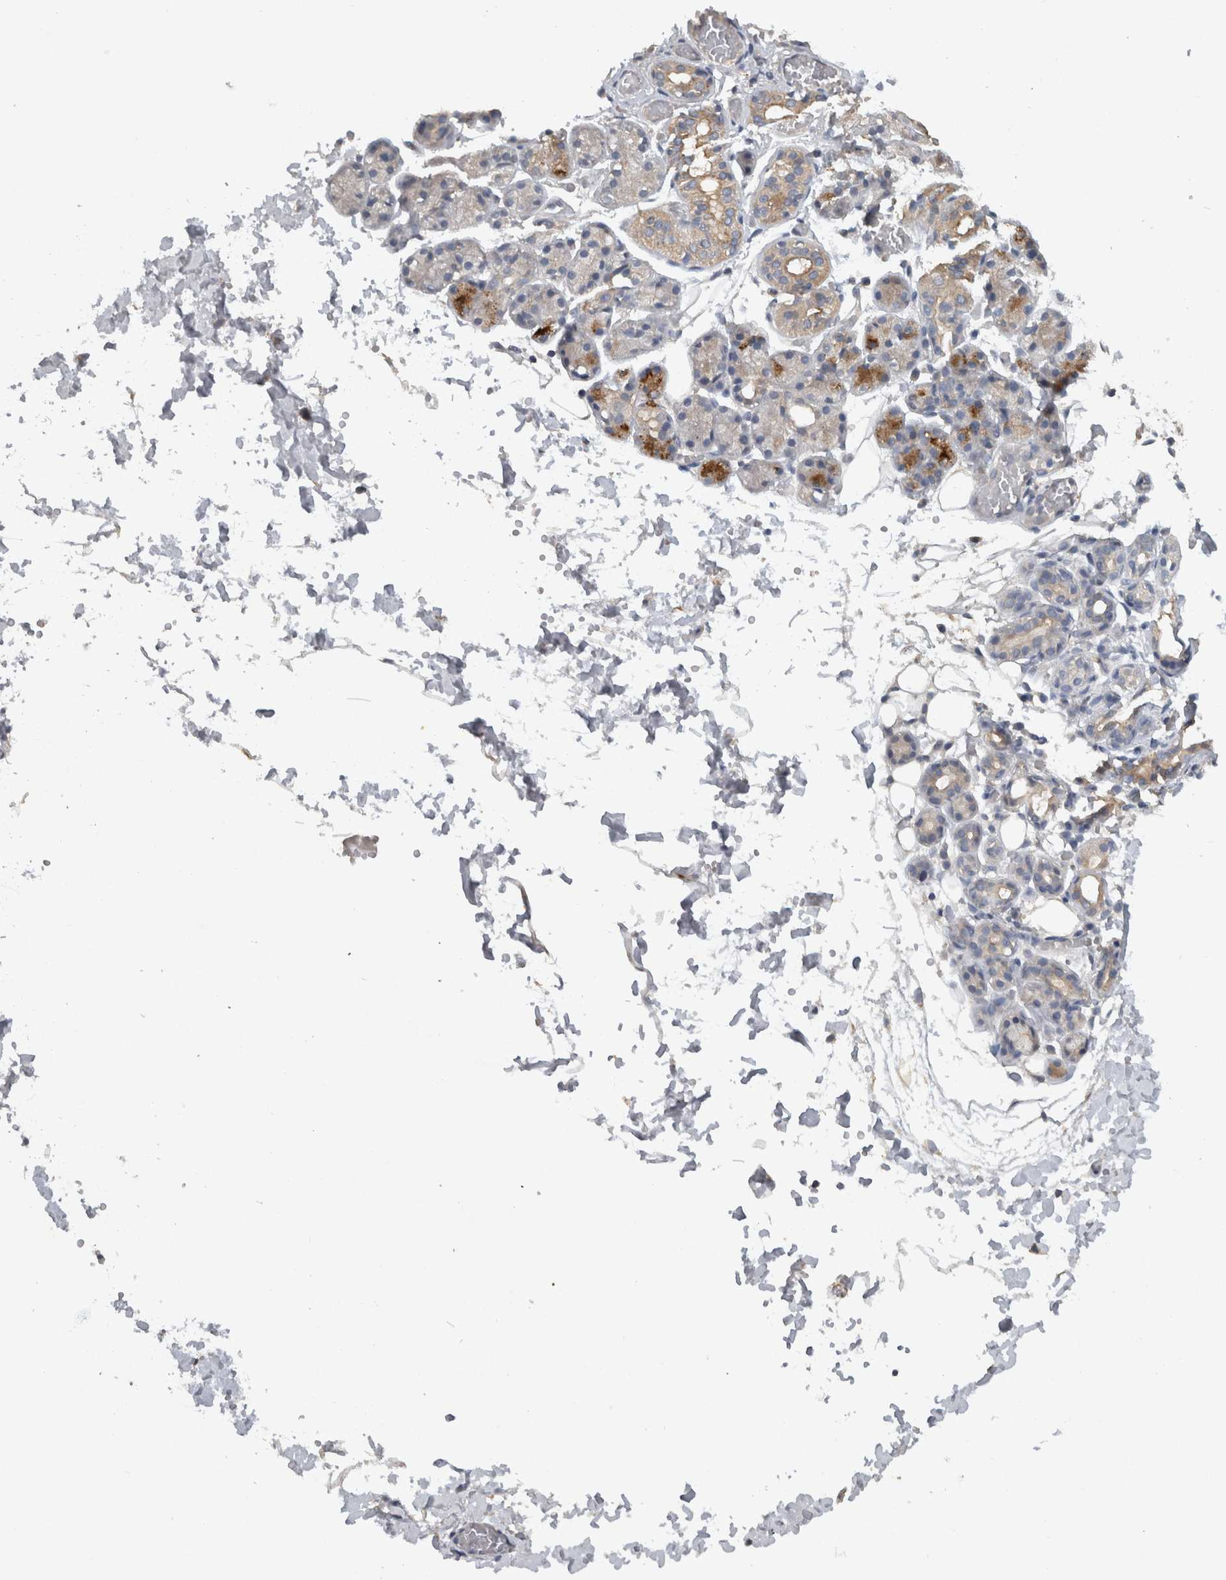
{"staining": {"intensity": "moderate", "quantity": "<25%", "location": "cytoplasmic/membranous"}, "tissue": "salivary gland", "cell_type": "Glandular cells", "image_type": "normal", "snomed": [{"axis": "morphology", "description": "Normal tissue, NOS"}, {"axis": "topography", "description": "Salivary gland"}], "caption": "DAB immunohistochemical staining of benign salivary gland demonstrates moderate cytoplasmic/membranous protein staining in about <25% of glandular cells.", "gene": "HEXD", "patient": {"sex": "male", "age": 63}}